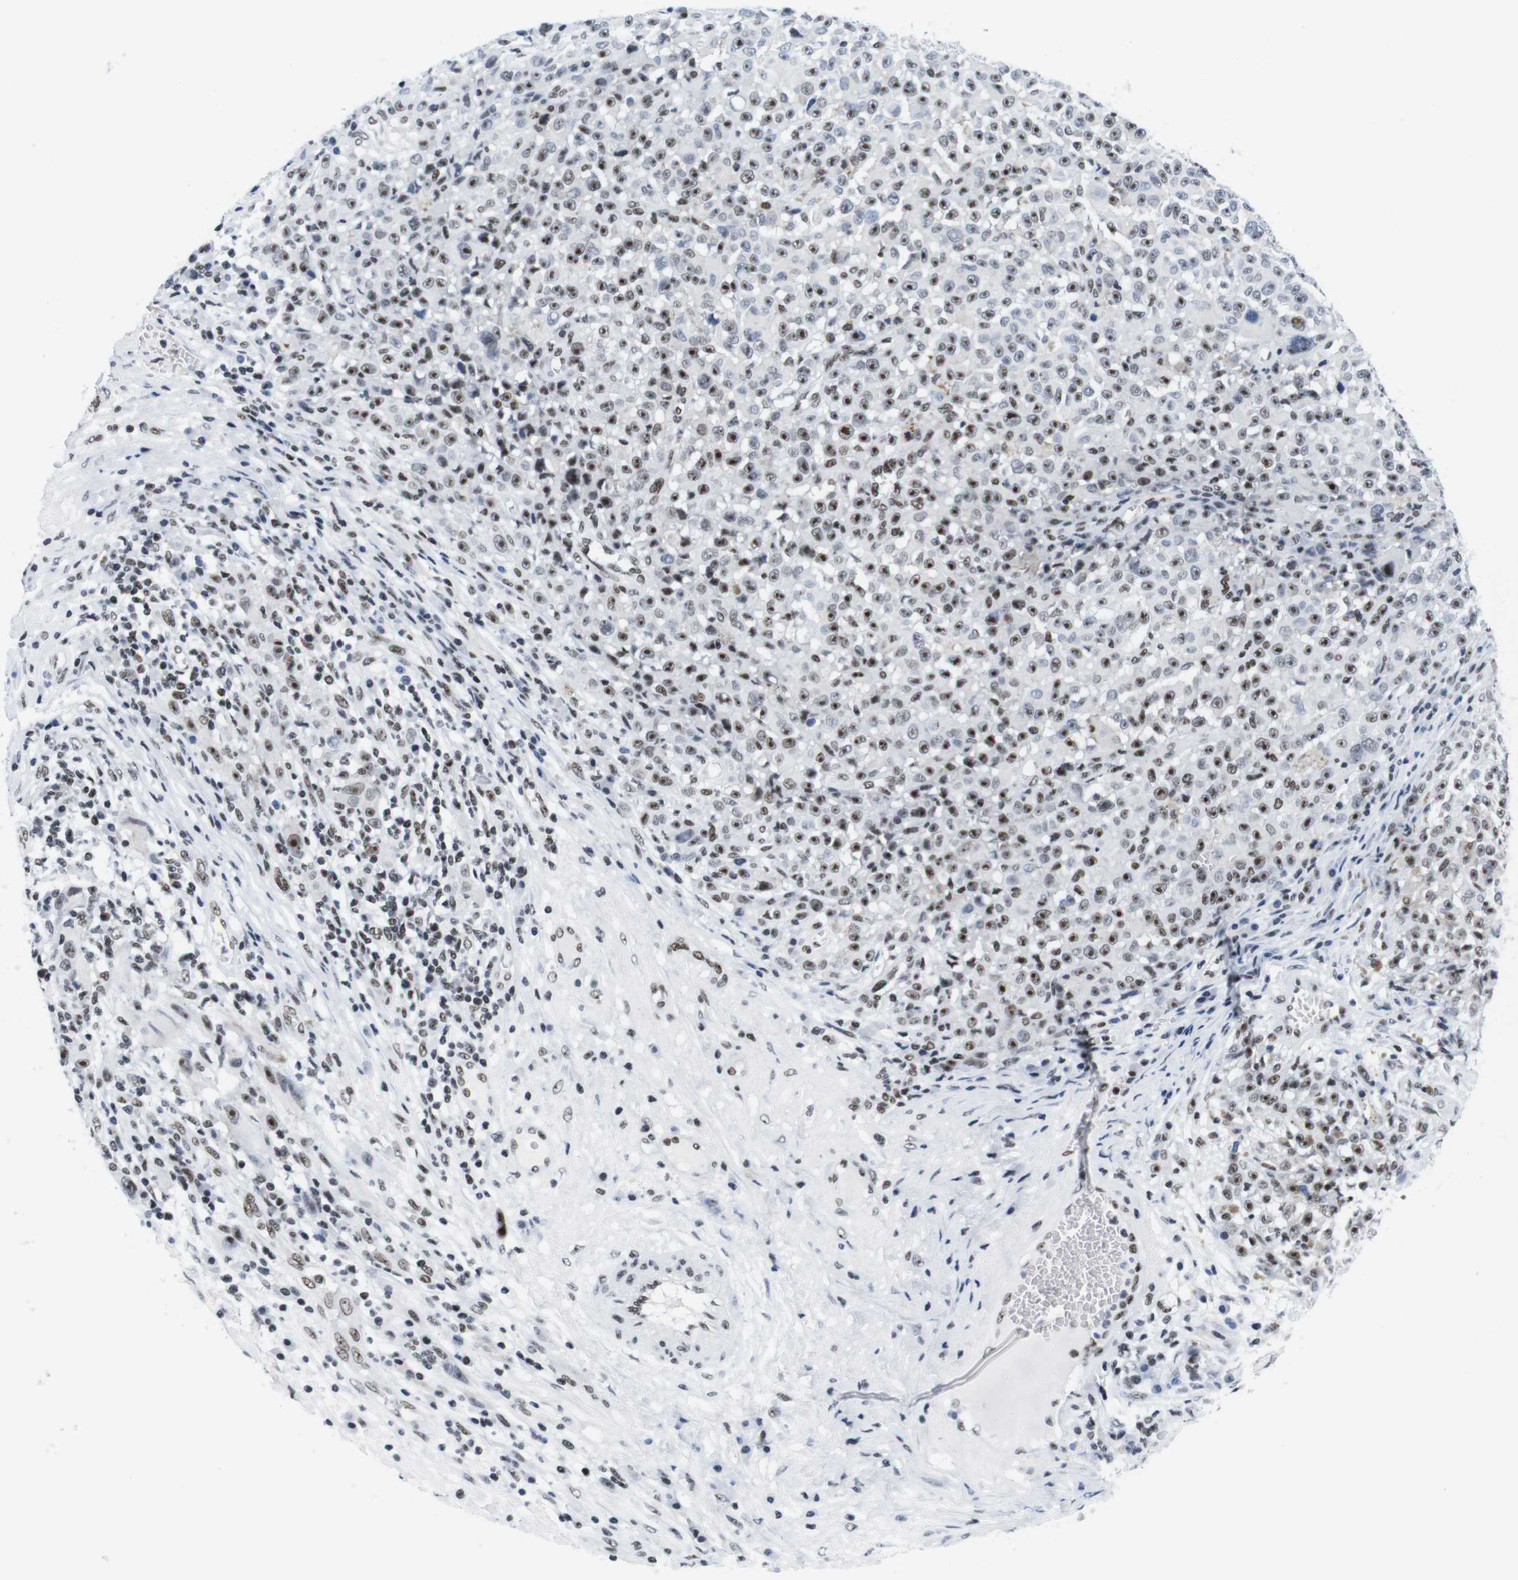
{"staining": {"intensity": "strong", "quantity": ">75%", "location": "nuclear"}, "tissue": "melanoma", "cell_type": "Tumor cells", "image_type": "cancer", "snomed": [{"axis": "morphology", "description": "Malignant melanoma, NOS"}, {"axis": "topography", "description": "Skin"}], "caption": "The photomicrograph displays immunohistochemical staining of melanoma. There is strong nuclear expression is identified in about >75% of tumor cells.", "gene": "IFI16", "patient": {"sex": "female", "age": 82}}